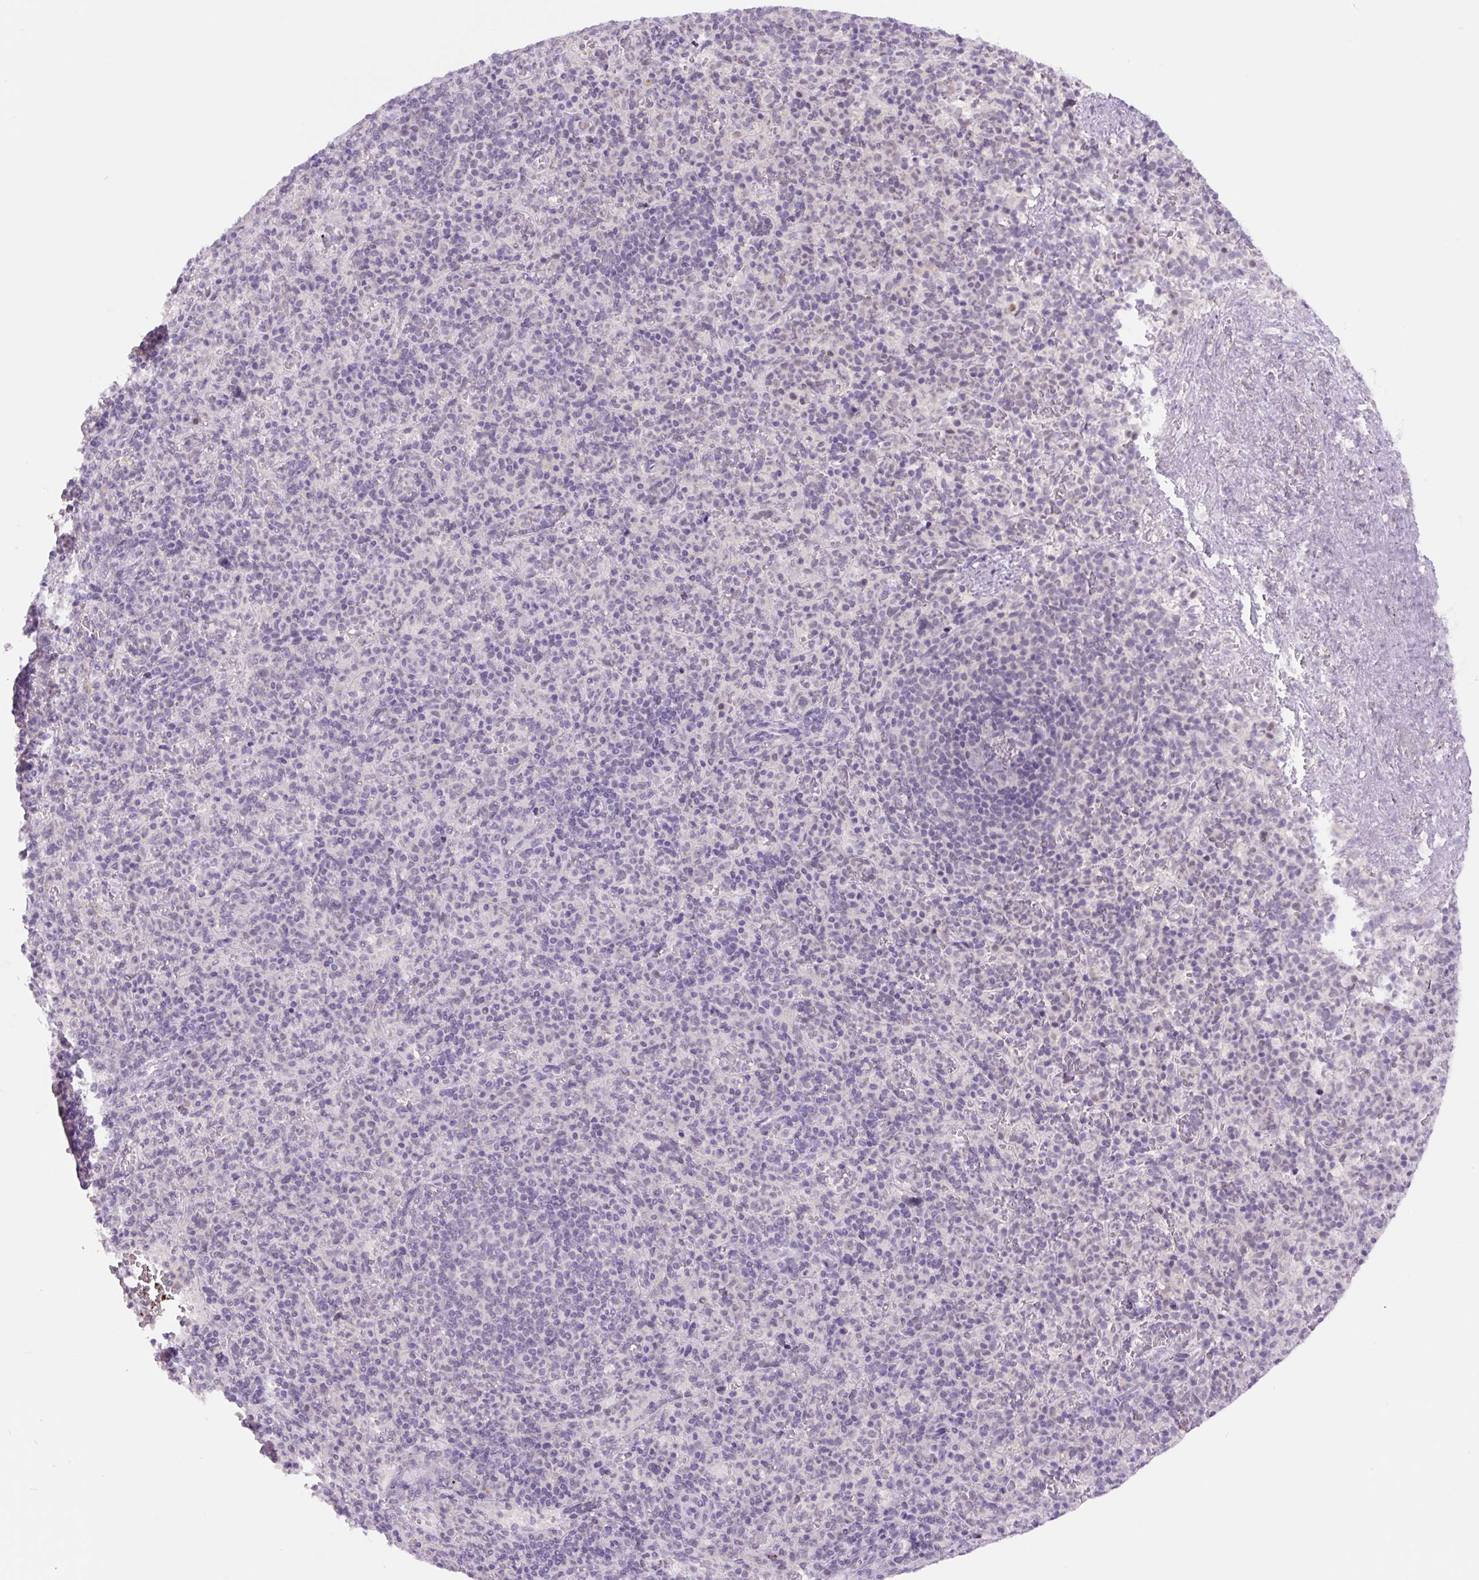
{"staining": {"intensity": "negative", "quantity": "none", "location": "none"}, "tissue": "spleen", "cell_type": "Cells in red pulp", "image_type": "normal", "snomed": [{"axis": "morphology", "description": "Normal tissue, NOS"}, {"axis": "topography", "description": "Spleen"}], "caption": "High magnification brightfield microscopy of normal spleen stained with DAB (brown) and counterstained with hematoxylin (blue): cells in red pulp show no significant staining. The staining was performed using DAB to visualize the protein expression in brown, while the nuclei were stained in blue with hematoxylin (Magnification: 20x).", "gene": "RYBP", "patient": {"sex": "female", "age": 74}}